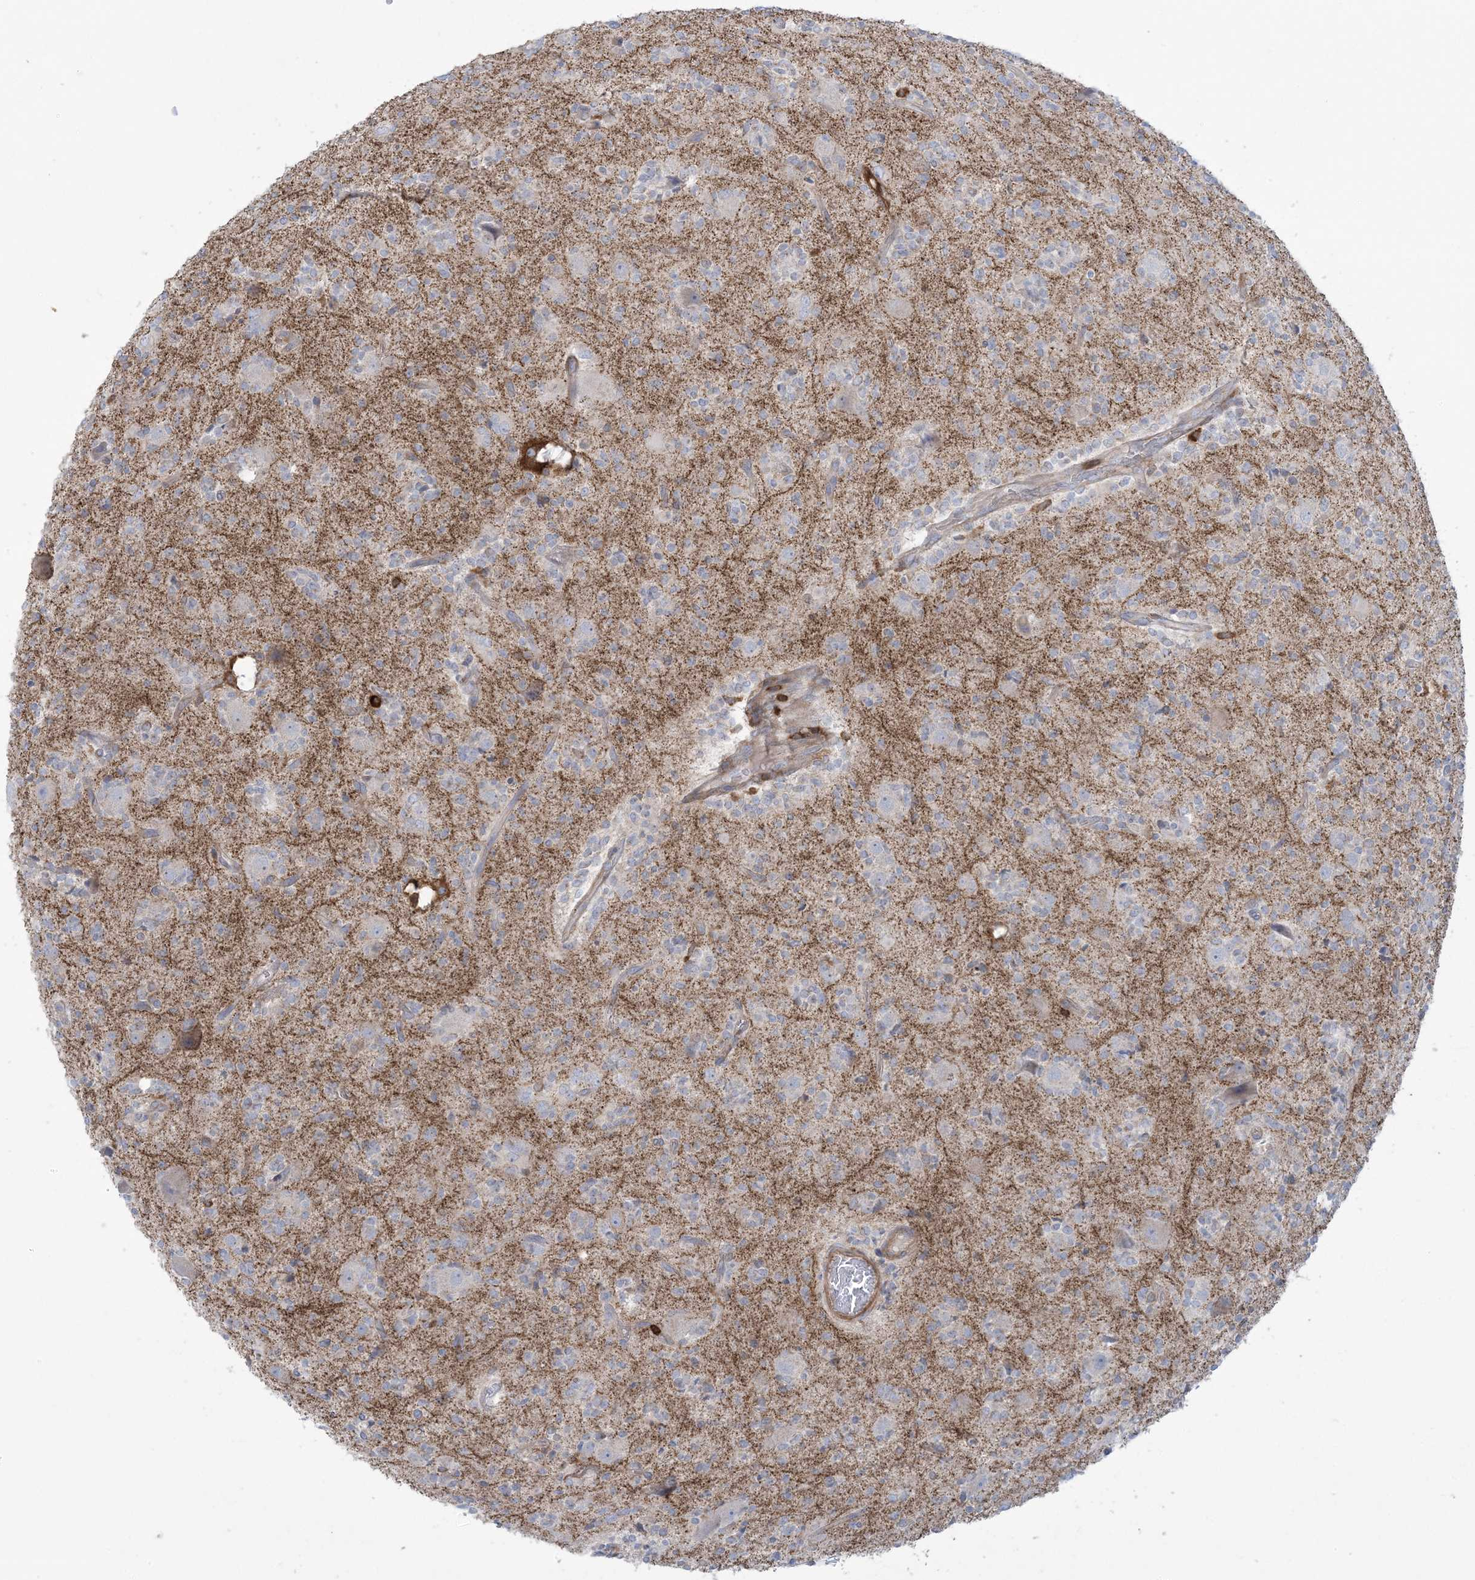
{"staining": {"intensity": "negative", "quantity": "none", "location": "none"}, "tissue": "glioma", "cell_type": "Tumor cells", "image_type": "cancer", "snomed": [{"axis": "morphology", "description": "Glioma, malignant, High grade"}, {"axis": "topography", "description": "Brain"}], "caption": "Immunohistochemistry (IHC) image of neoplastic tissue: malignant glioma (high-grade) stained with DAB (3,3'-diaminobenzidine) reveals no significant protein positivity in tumor cells.", "gene": "ARHGAP30", "patient": {"sex": "male", "age": 34}}